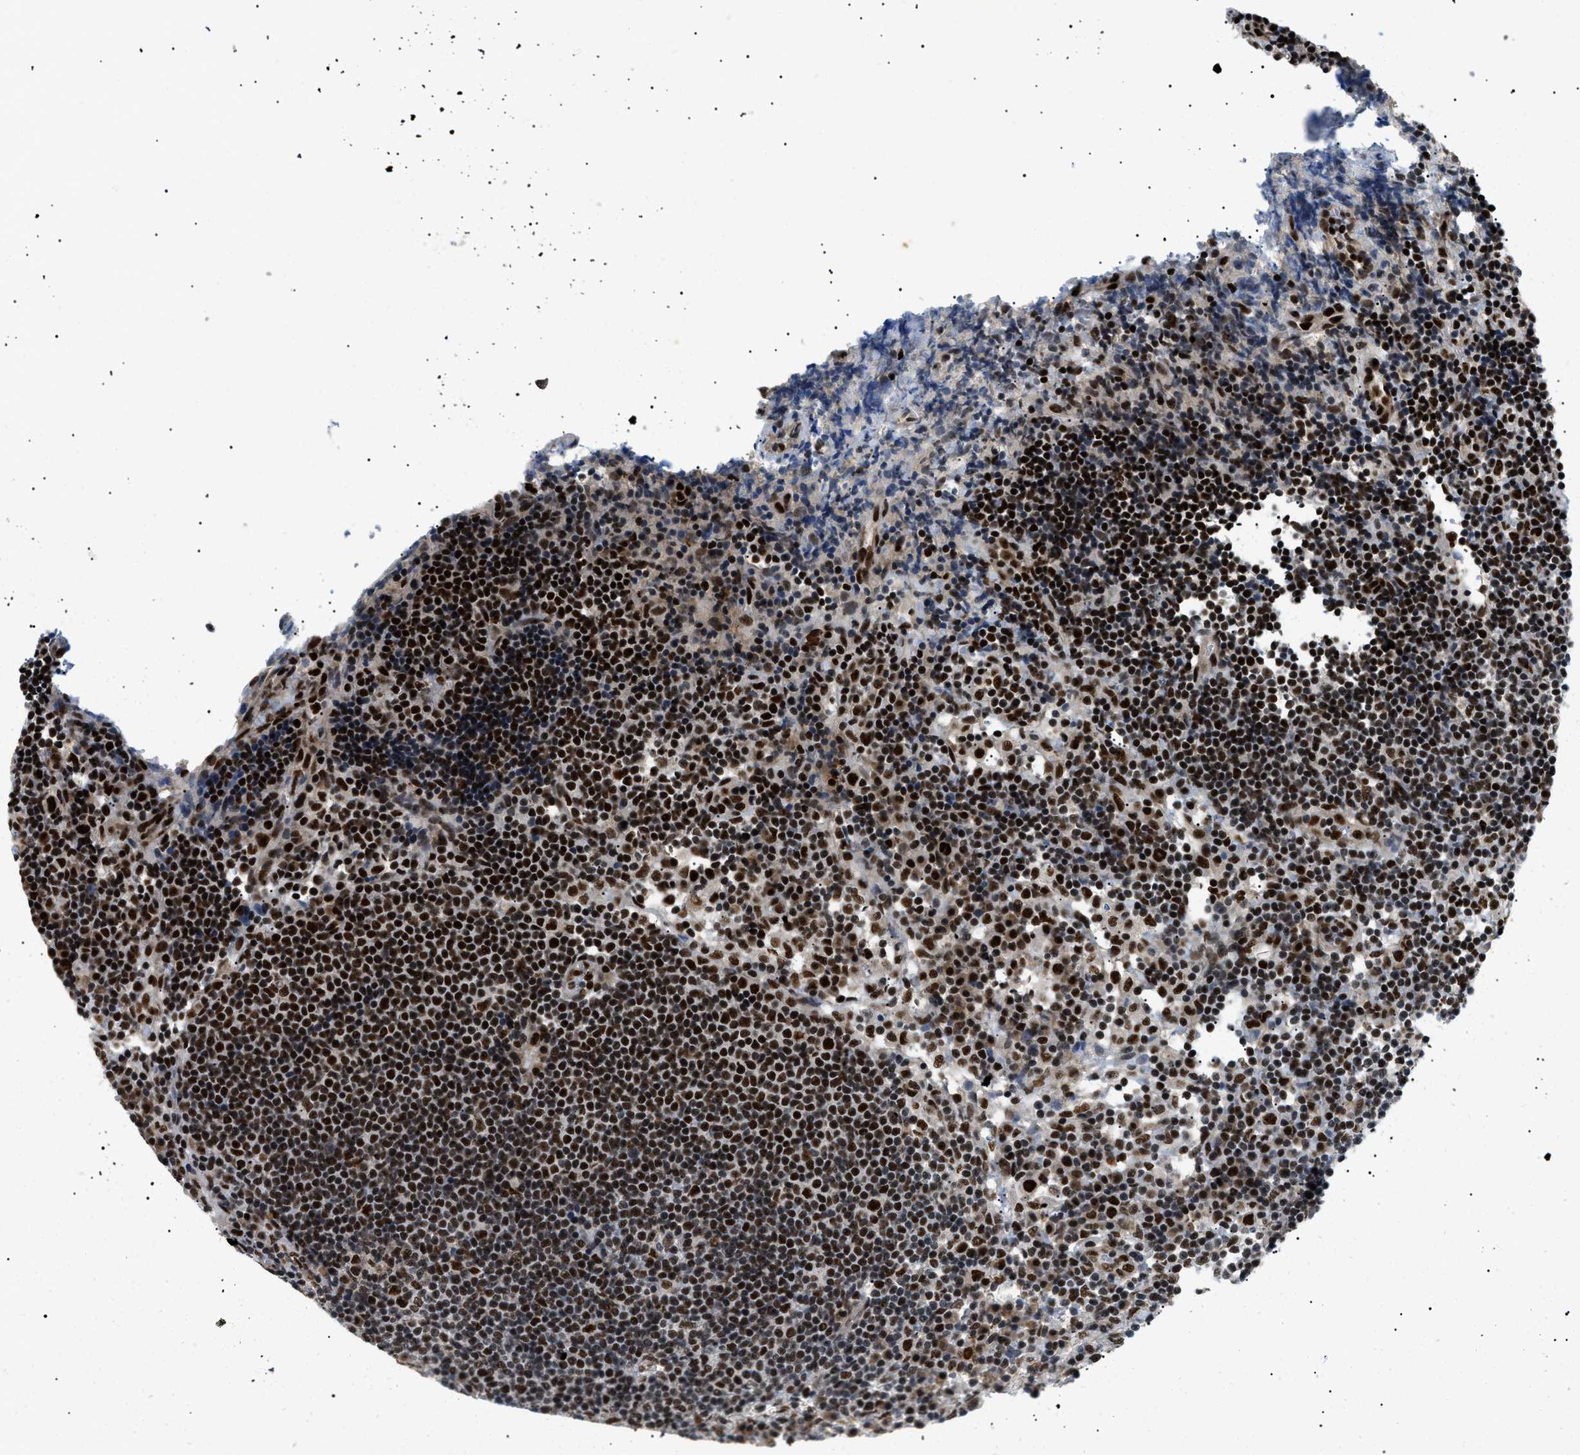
{"staining": {"intensity": "strong", "quantity": ">75%", "location": "nuclear"}, "tissue": "lymph node", "cell_type": "Germinal center cells", "image_type": "normal", "snomed": [{"axis": "morphology", "description": "Normal tissue, NOS"}, {"axis": "topography", "description": "Lymph node"}], "caption": "This is an image of IHC staining of unremarkable lymph node, which shows strong staining in the nuclear of germinal center cells.", "gene": "CWC25", "patient": {"sex": "female", "age": 53}}